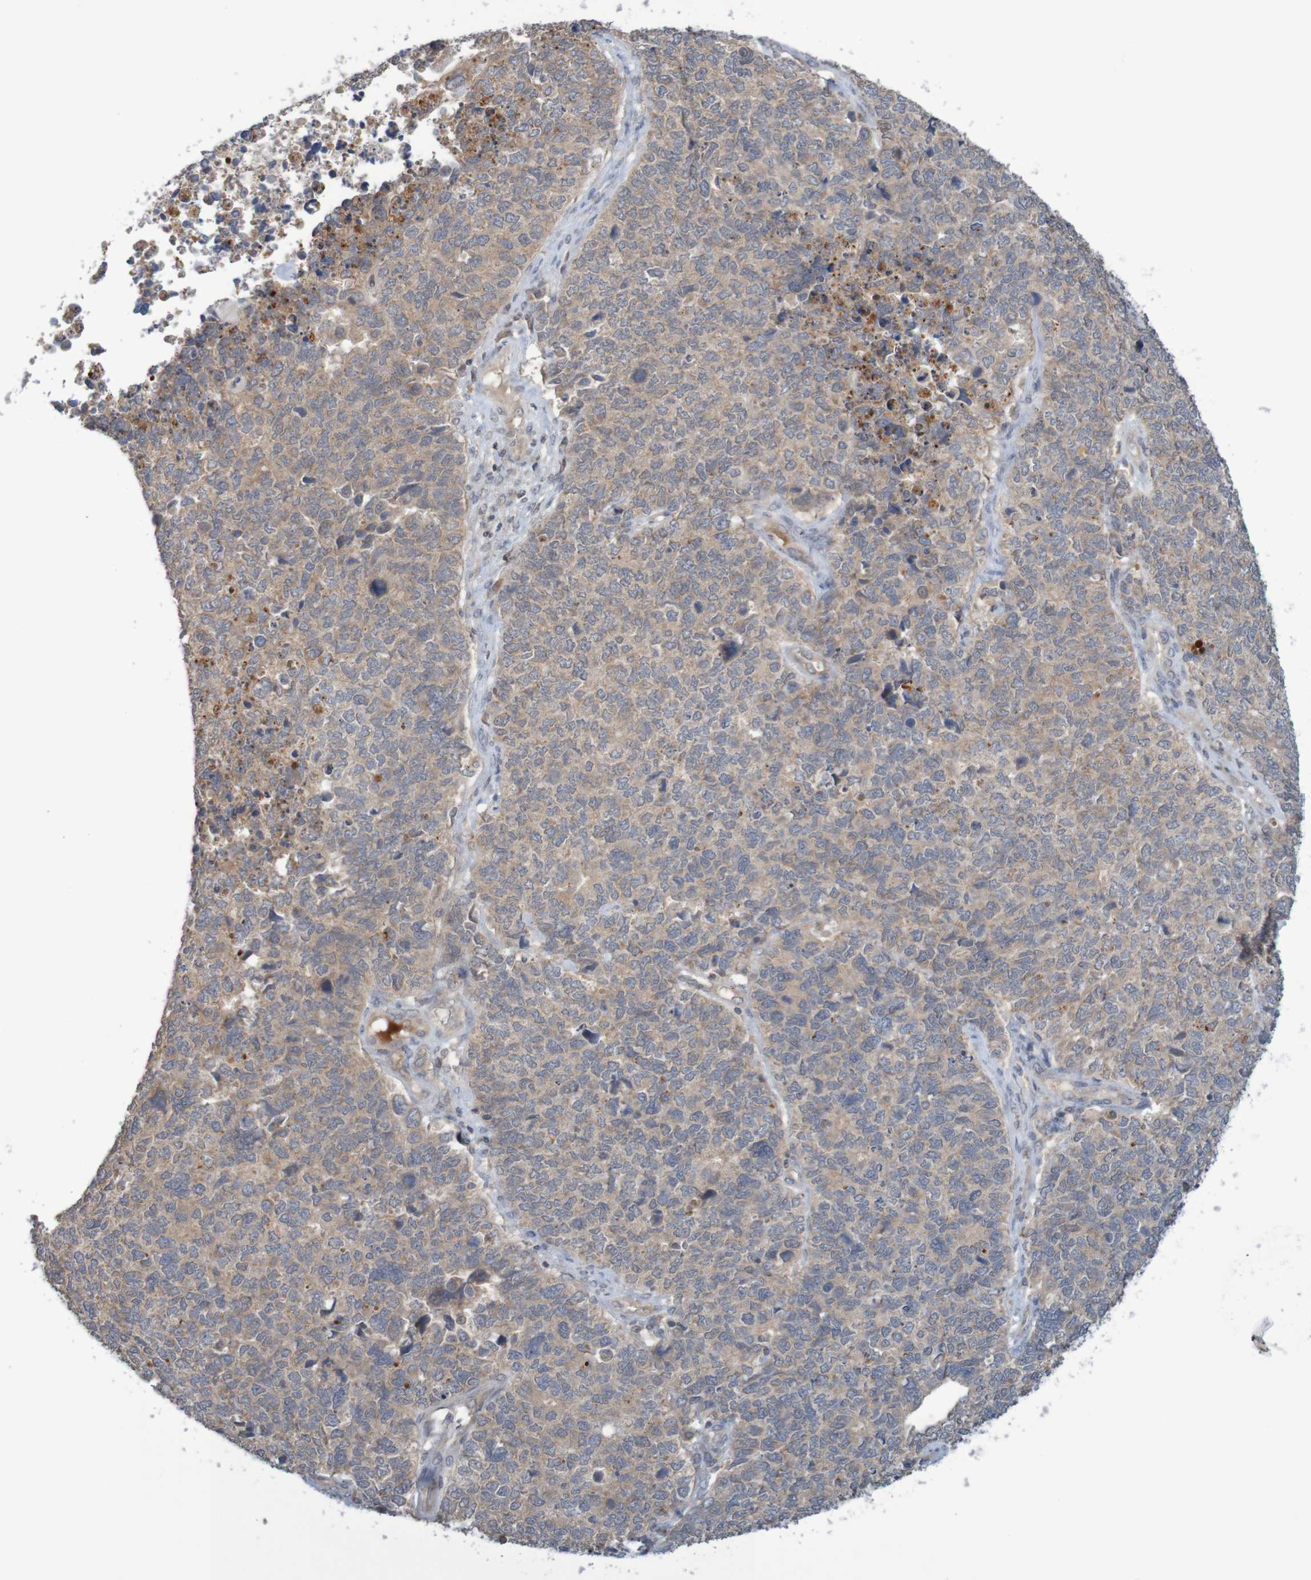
{"staining": {"intensity": "weak", "quantity": ">75%", "location": "cytoplasmic/membranous"}, "tissue": "cervical cancer", "cell_type": "Tumor cells", "image_type": "cancer", "snomed": [{"axis": "morphology", "description": "Squamous cell carcinoma, NOS"}, {"axis": "topography", "description": "Cervix"}], "caption": "IHC histopathology image of human cervical cancer (squamous cell carcinoma) stained for a protein (brown), which reveals low levels of weak cytoplasmic/membranous positivity in approximately >75% of tumor cells.", "gene": "ANKK1", "patient": {"sex": "female", "age": 63}}